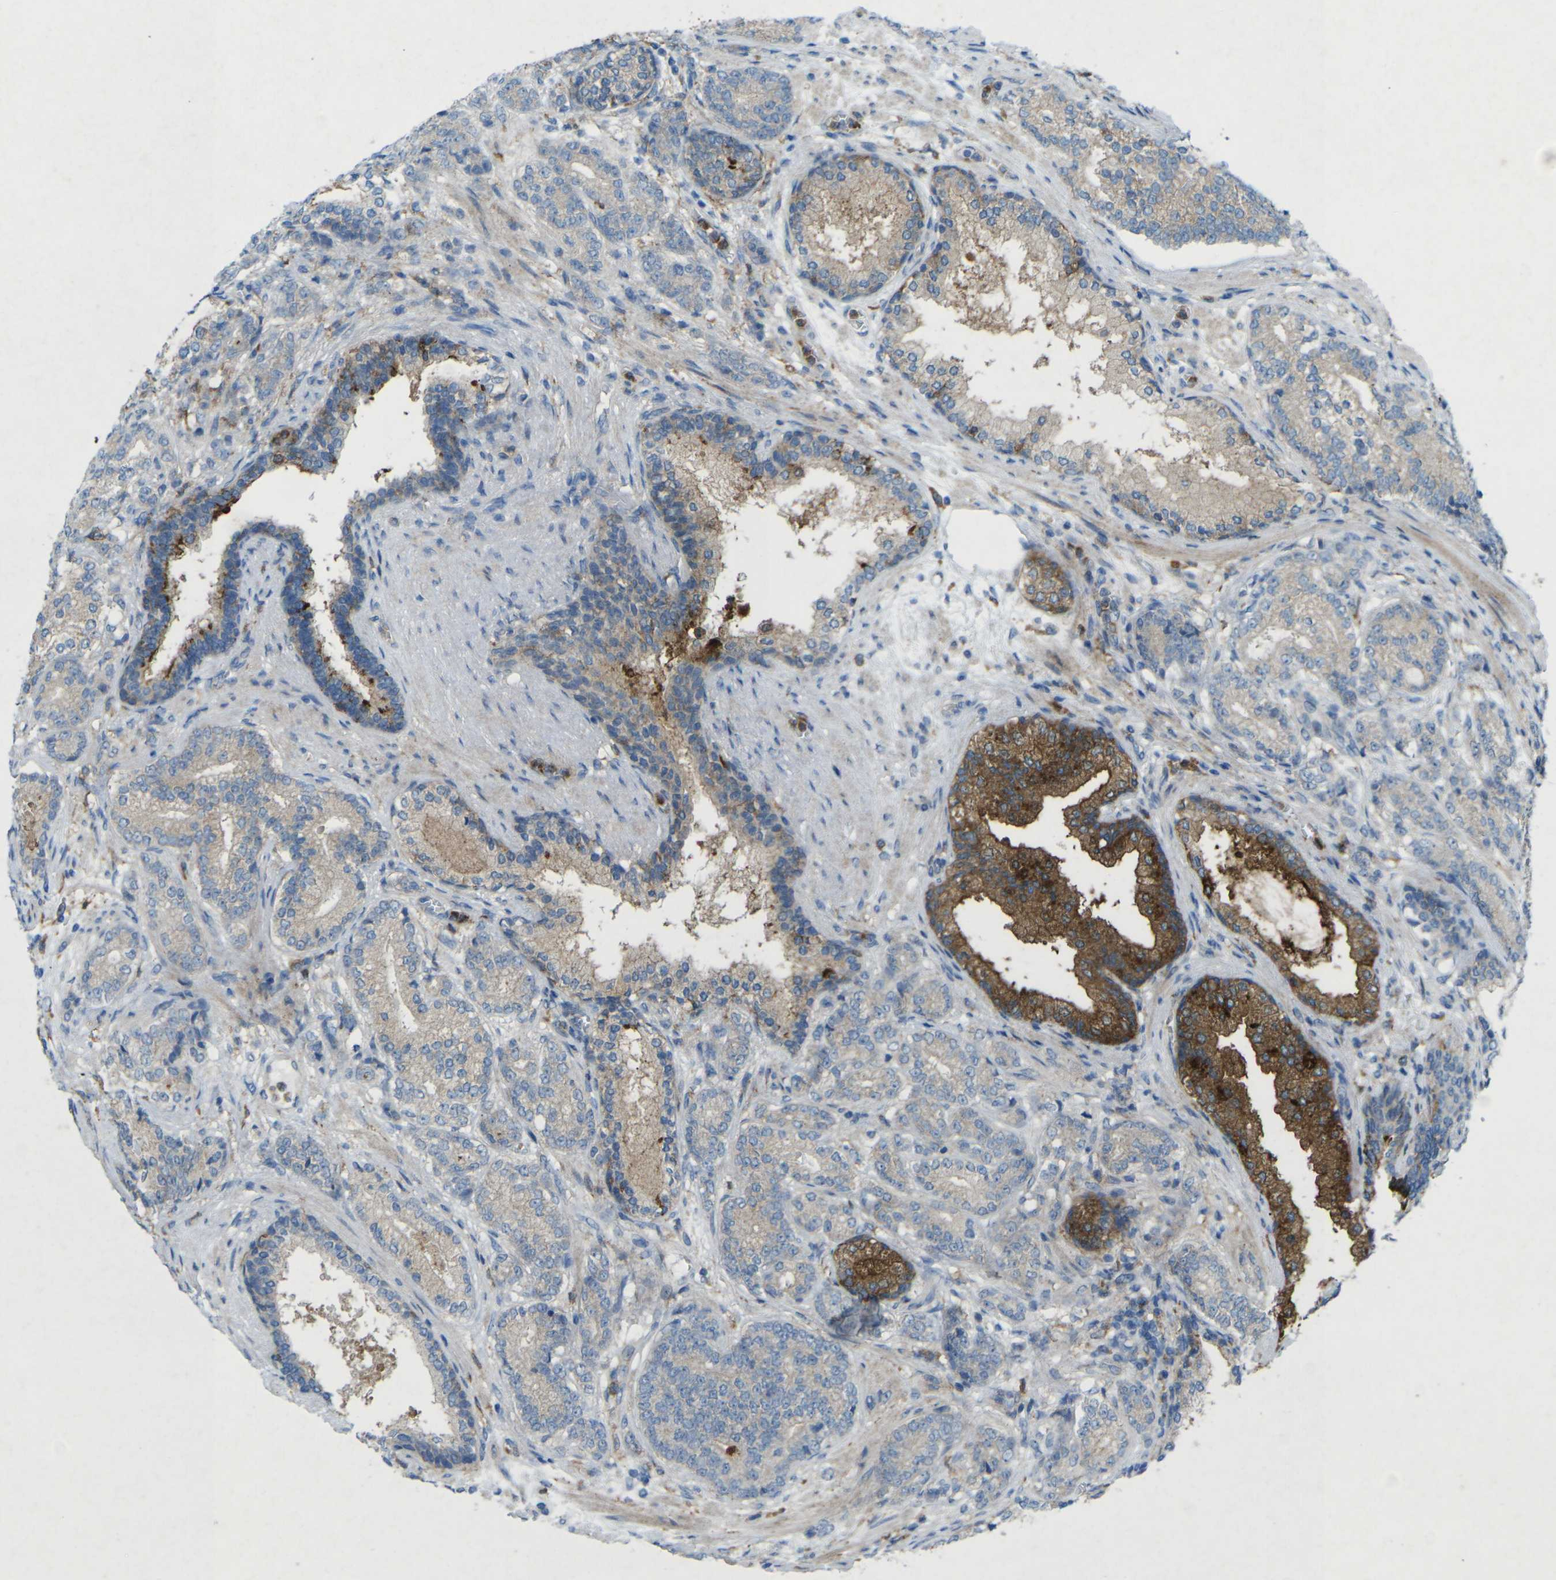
{"staining": {"intensity": "weak", "quantity": "25%-75%", "location": "cytoplasmic/membranous"}, "tissue": "prostate cancer", "cell_type": "Tumor cells", "image_type": "cancer", "snomed": [{"axis": "morphology", "description": "Adenocarcinoma, High grade"}, {"axis": "topography", "description": "Prostate"}], "caption": "Prostate adenocarcinoma (high-grade) stained with a protein marker exhibits weak staining in tumor cells.", "gene": "STK11", "patient": {"sex": "male", "age": 61}}